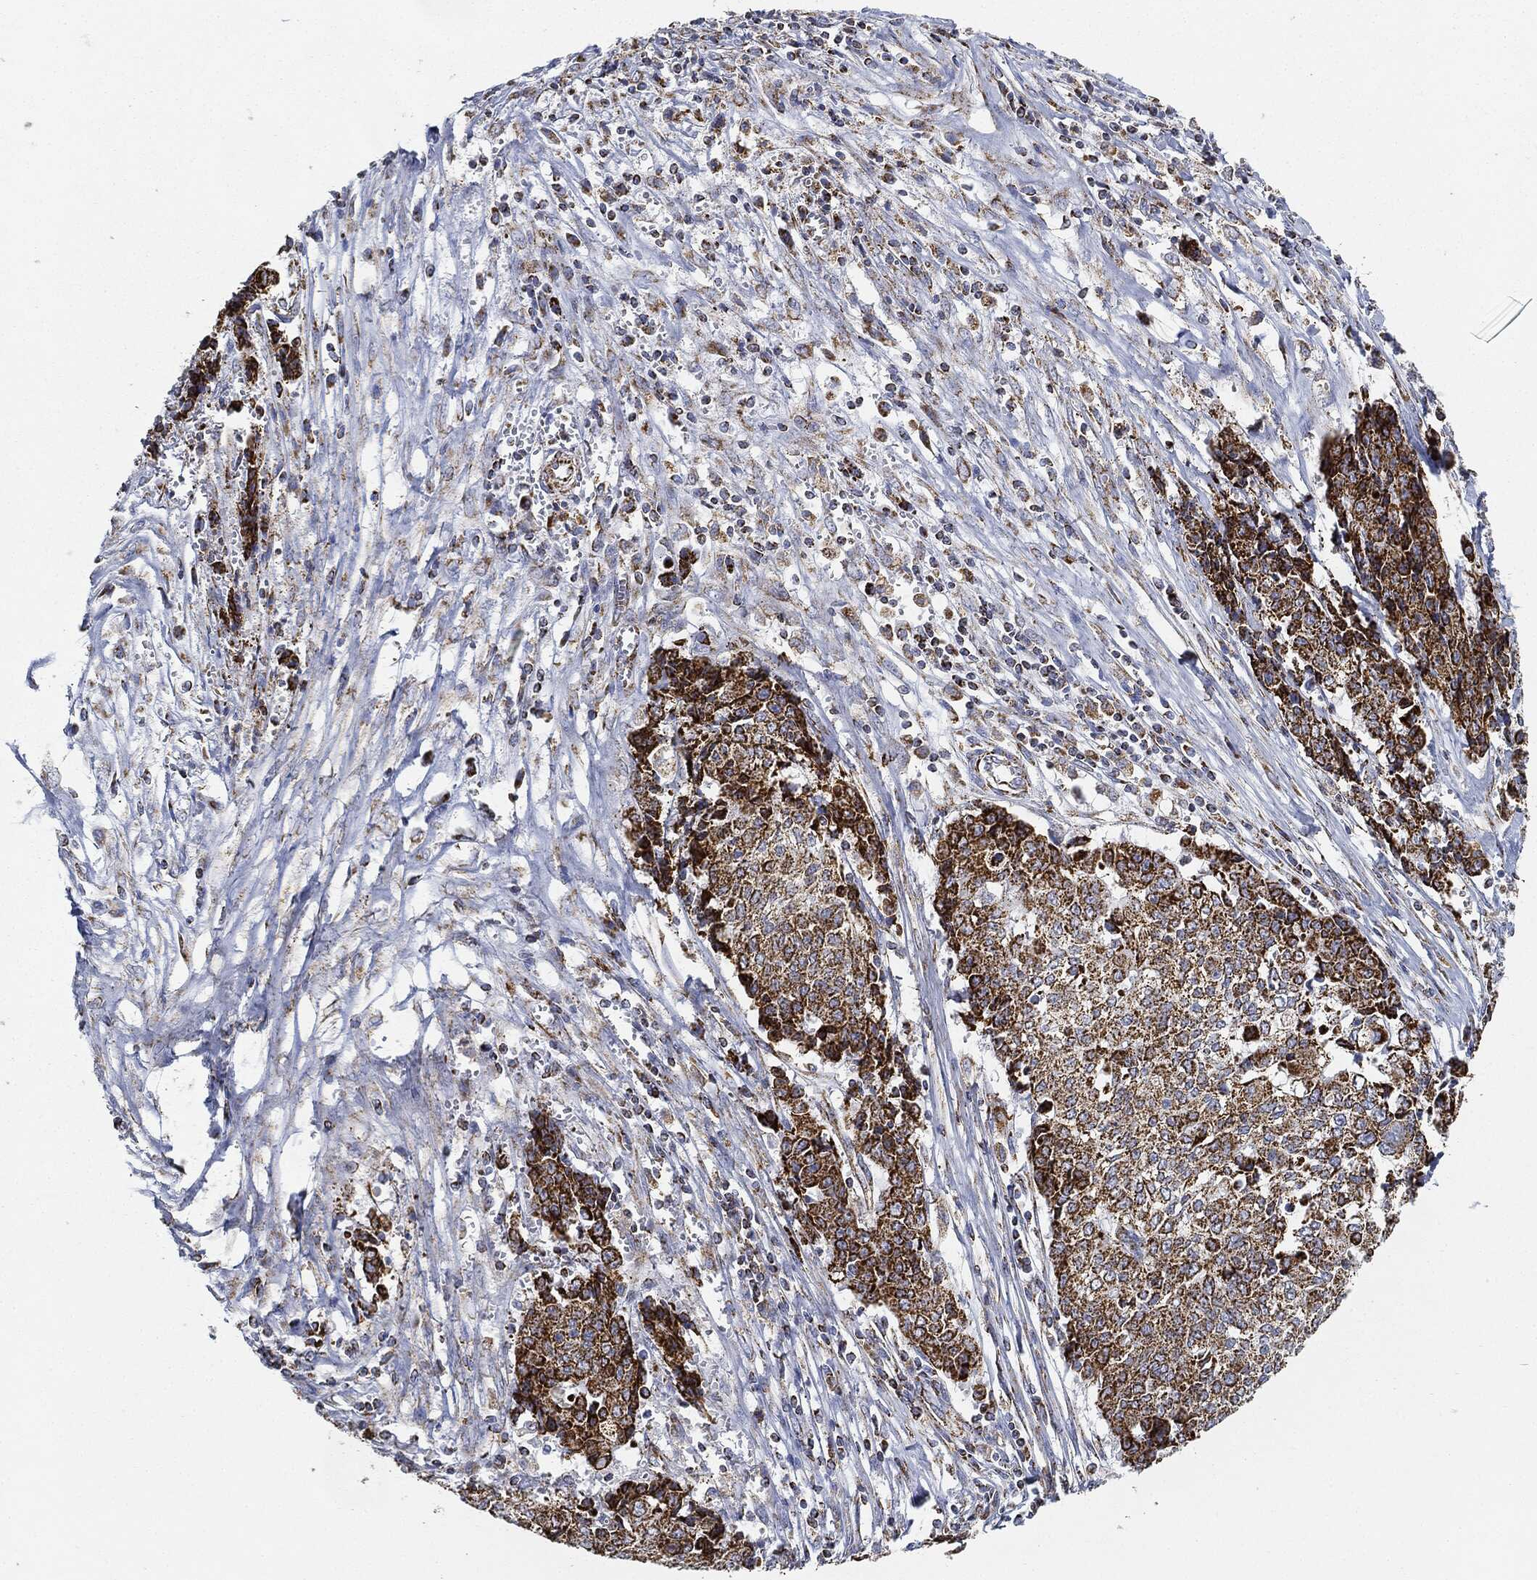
{"staining": {"intensity": "strong", "quantity": ">75%", "location": "cytoplasmic/membranous"}, "tissue": "ovarian cancer", "cell_type": "Tumor cells", "image_type": "cancer", "snomed": [{"axis": "morphology", "description": "Carcinoma, endometroid"}, {"axis": "topography", "description": "Ovary"}], "caption": "A micrograph showing strong cytoplasmic/membranous expression in about >75% of tumor cells in ovarian cancer (endometroid carcinoma), as visualized by brown immunohistochemical staining.", "gene": "CAPN15", "patient": {"sex": "female", "age": 42}}